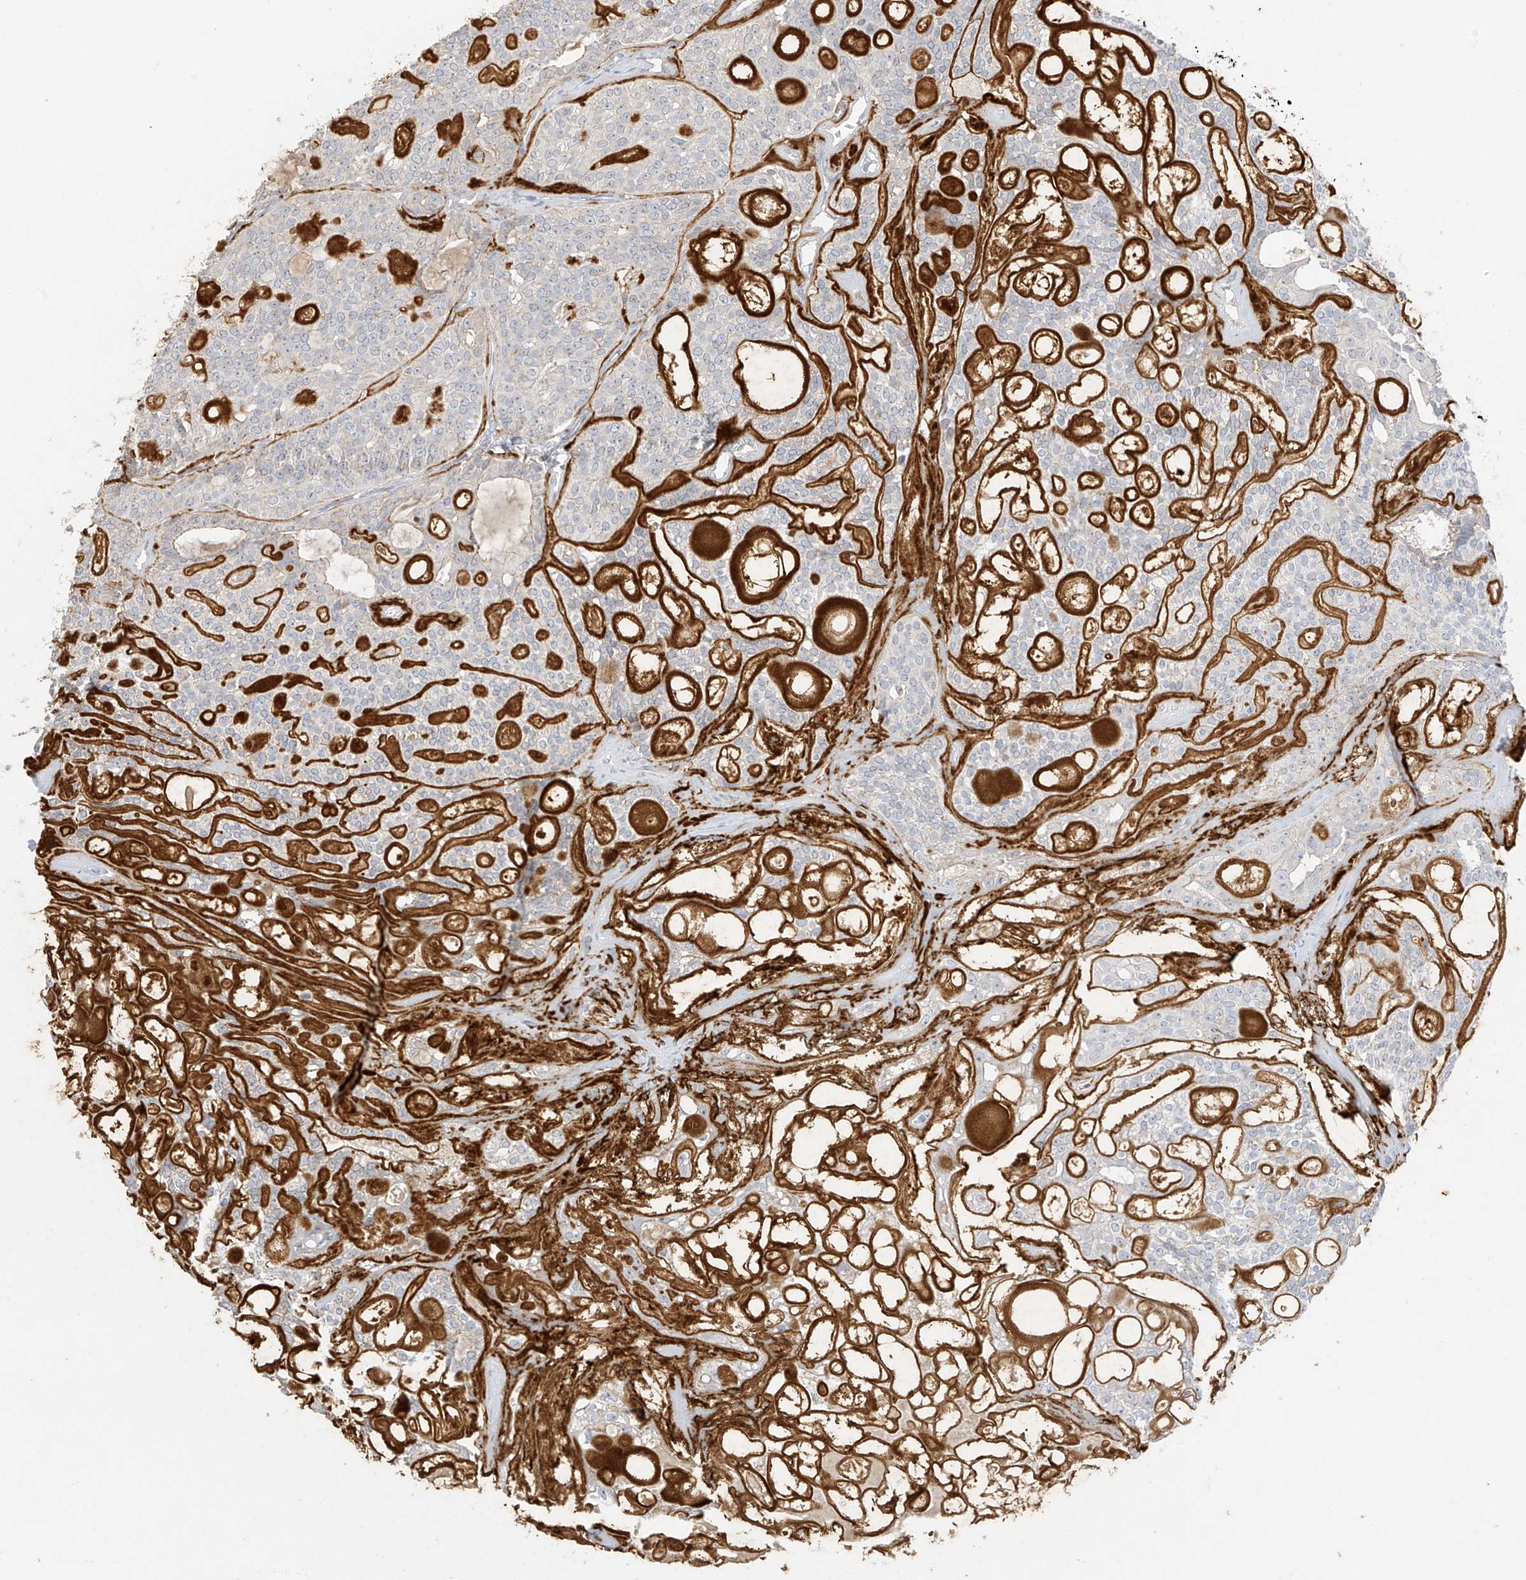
{"staining": {"intensity": "negative", "quantity": "none", "location": "none"}, "tissue": "head and neck cancer", "cell_type": "Tumor cells", "image_type": "cancer", "snomed": [{"axis": "morphology", "description": "Adenocarcinoma, NOS"}, {"axis": "topography", "description": "Head-Neck"}], "caption": "A histopathology image of human head and neck adenocarcinoma is negative for staining in tumor cells. (DAB immunohistochemistry (IHC) with hematoxylin counter stain).", "gene": "ZBTB41", "patient": {"sex": "male", "age": 66}}